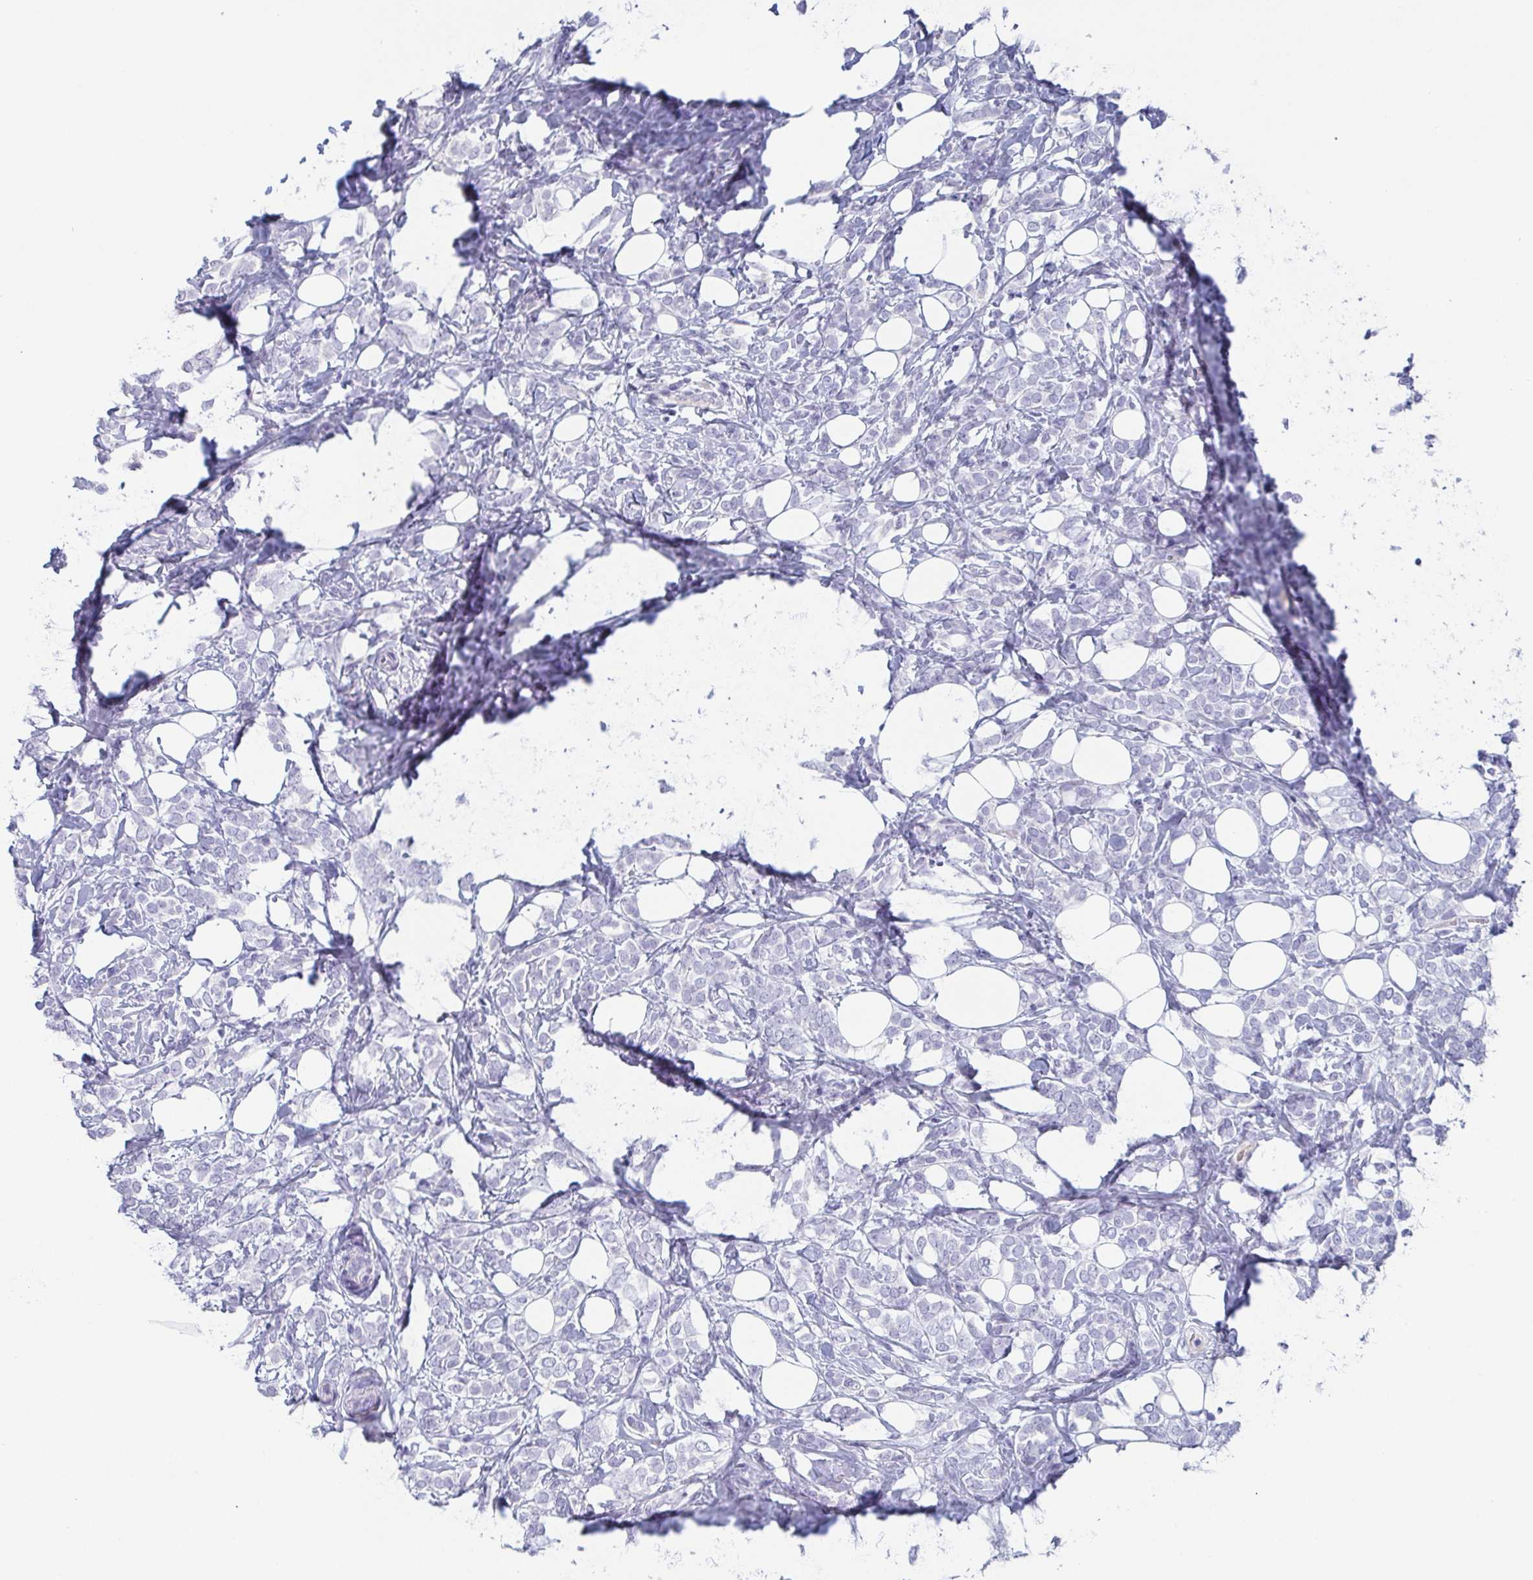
{"staining": {"intensity": "negative", "quantity": "none", "location": "none"}, "tissue": "breast cancer", "cell_type": "Tumor cells", "image_type": "cancer", "snomed": [{"axis": "morphology", "description": "Lobular carcinoma"}, {"axis": "topography", "description": "Breast"}], "caption": "Tumor cells show no significant expression in breast cancer.", "gene": "ITLN1", "patient": {"sex": "female", "age": 49}}